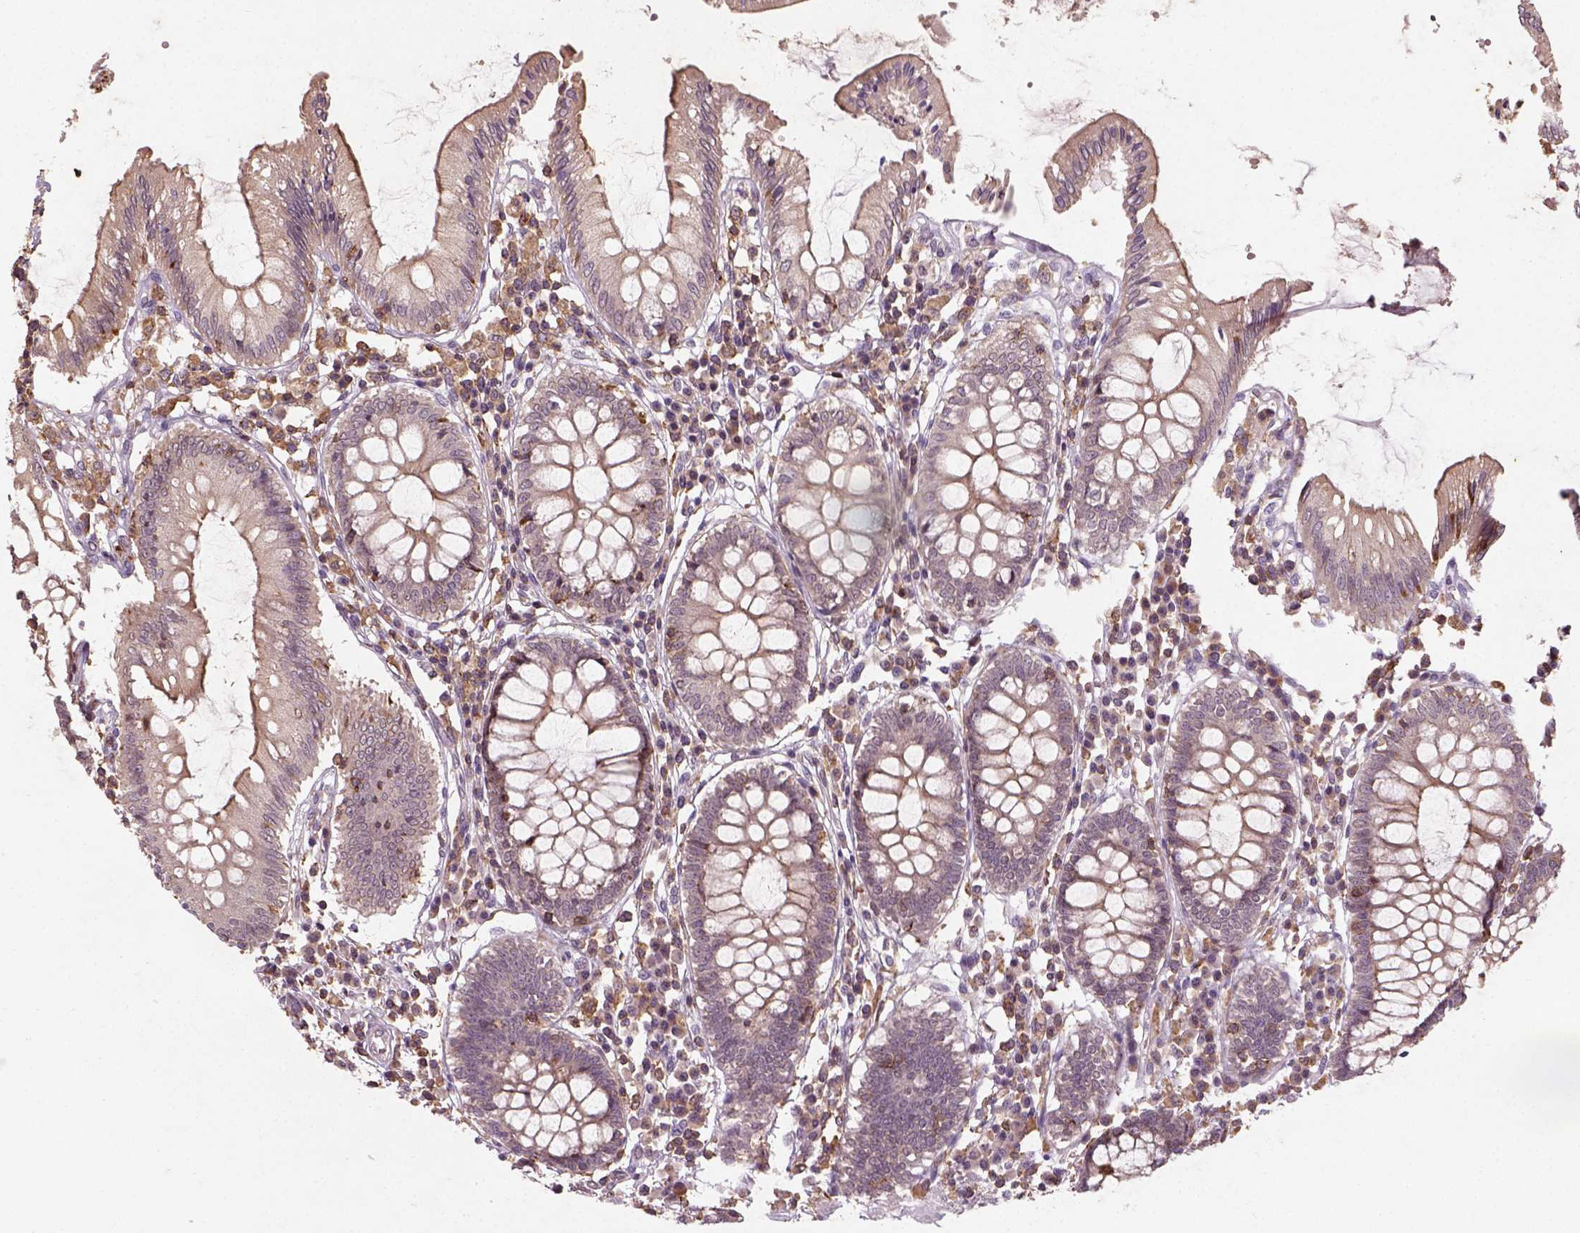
{"staining": {"intensity": "negative", "quantity": "none", "location": "none"}, "tissue": "colon", "cell_type": "Endothelial cells", "image_type": "normal", "snomed": [{"axis": "morphology", "description": "Normal tissue, NOS"}, {"axis": "morphology", "description": "Adenocarcinoma, NOS"}, {"axis": "topography", "description": "Colon"}], "caption": "A high-resolution photomicrograph shows immunohistochemistry staining of normal colon, which exhibits no significant expression in endothelial cells.", "gene": "CAMKK1", "patient": {"sex": "male", "age": 83}}